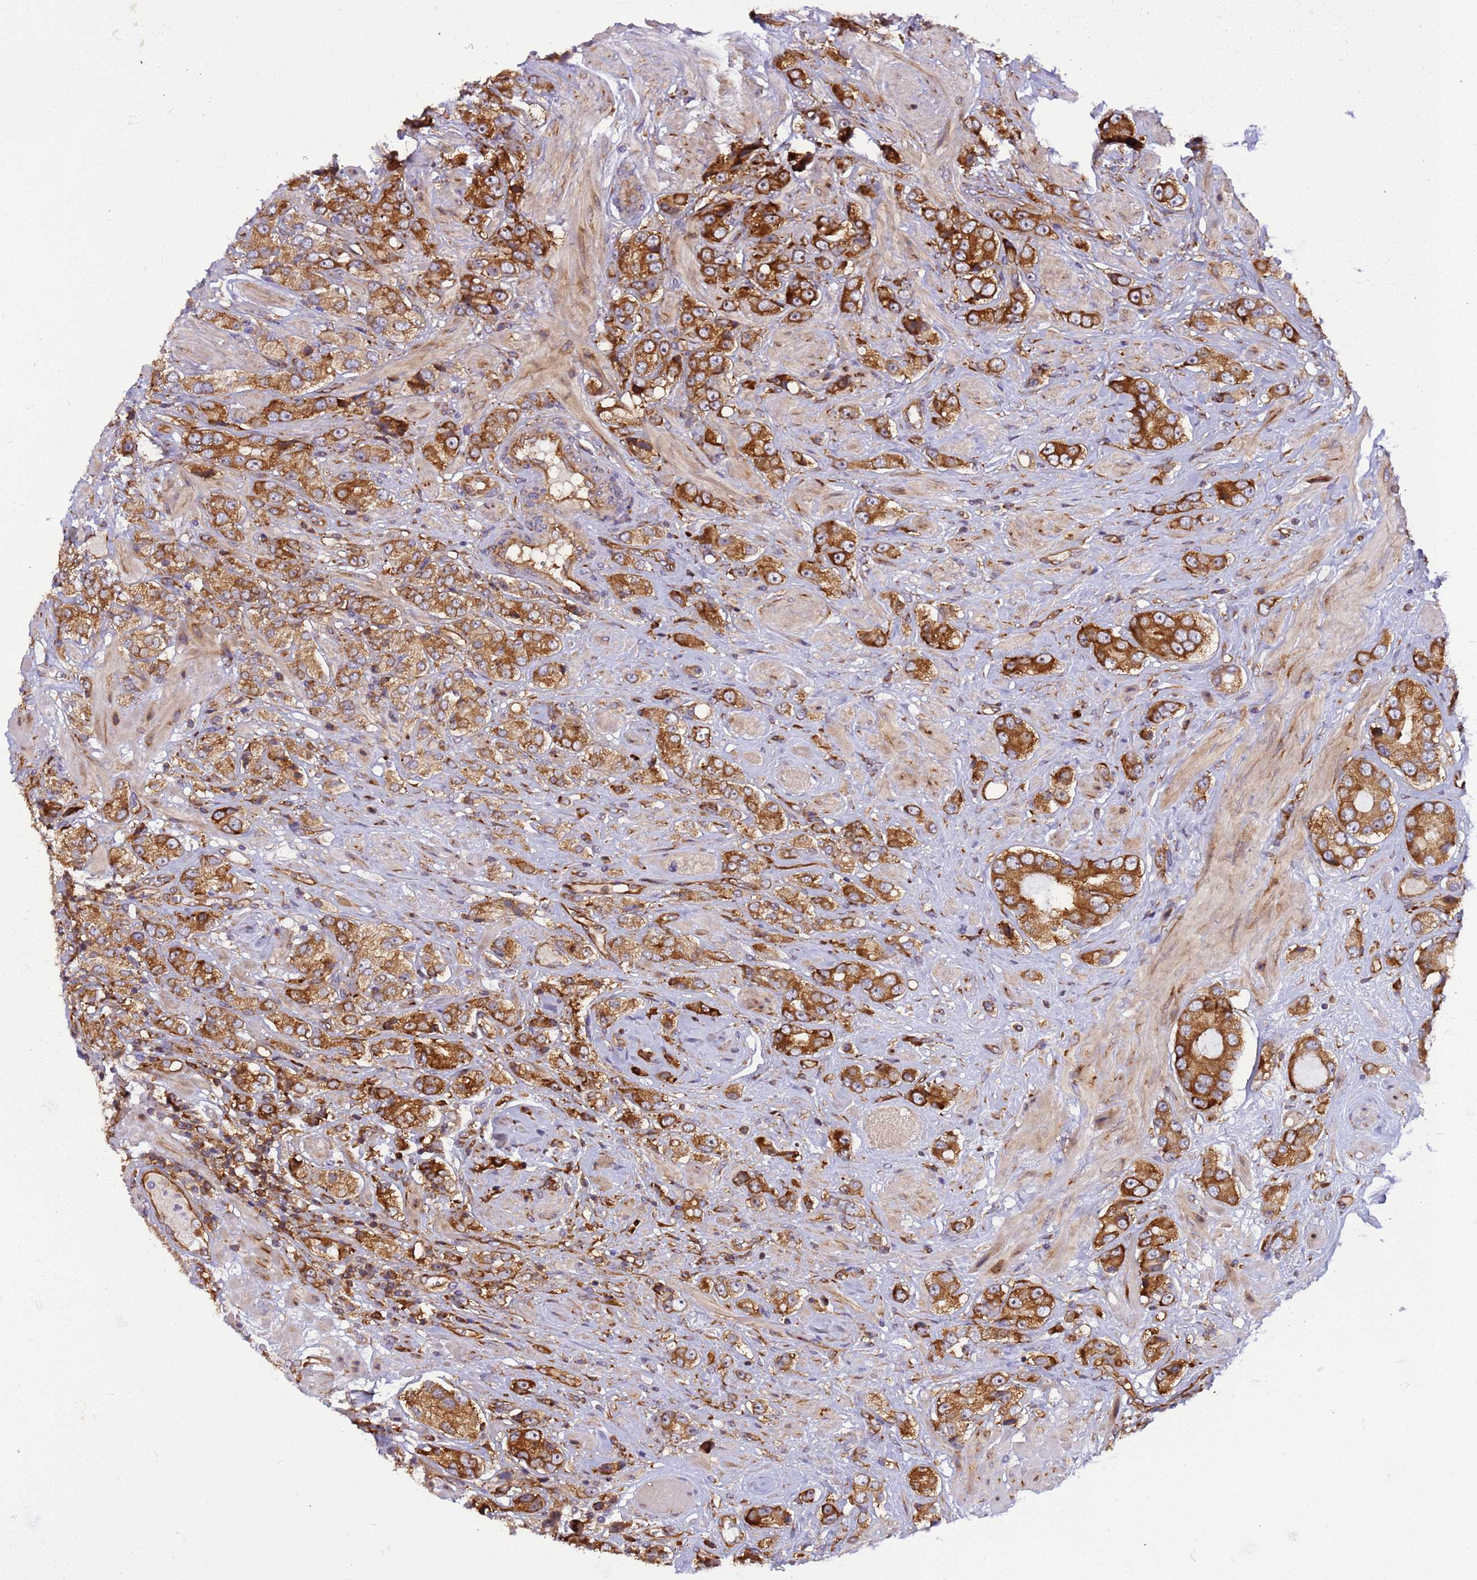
{"staining": {"intensity": "strong", "quantity": ">75%", "location": "cytoplasmic/membranous"}, "tissue": "prostate cancer", "cell_type": "Tumor cells", "image_type": "cancer", "snomed": [{"axis": "morphology", "description": "Adenocarcinoma, High grade"}, {"axis": "topography", "description": "Prostate and seminal vesicle, NOS"}], "caption": "A photomicrograph showing strong cytoplasmic/membranous expression in approximately >75% of tumor cells in adenocarcinoma (high-grade) (prostate), as visualized by brown immunohistochemical staining.", "gene": "RPL36", "patient": {"sex": "male", "age": 64}}